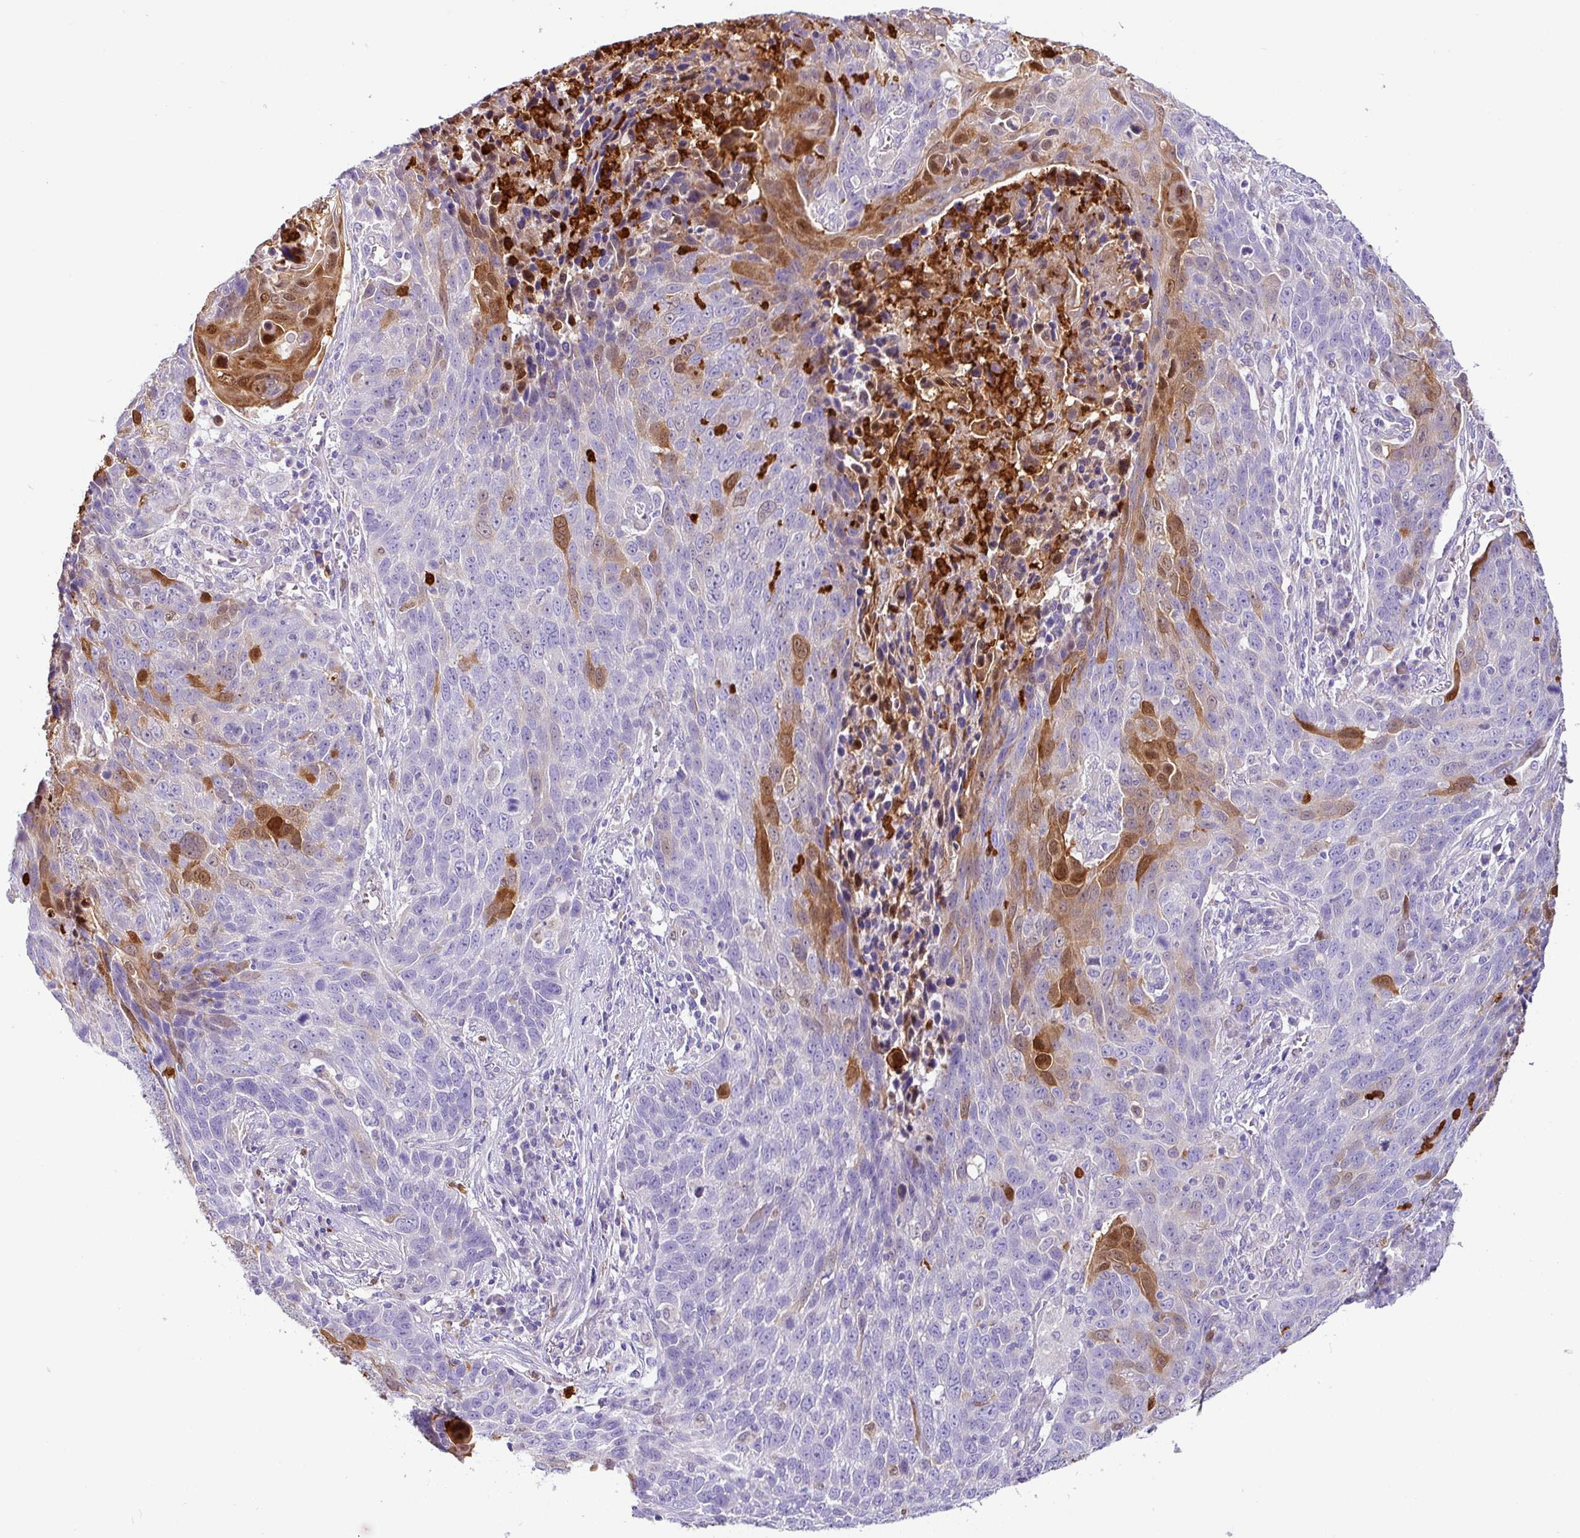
{"staining": {"intensity": "moderate", "quantity": "<25%", "location": "cytoplasmic/membranous,nuclear"}, "tissue": "lung cancer", "cell_type": "Tumor cells", "image_type": "cancer", "snomed": [{"axis": "morphology", "description": "Squamous cell carcinoma, NOS"}, {"axis": "topography", "description": "Lung"}], "caption": "Protein analysis of lung cancer tissue displays moderate cytoplasmic/membranous and nuclear expression in about <25% of tumor cells.", "gene": "SH2D3C", "patient": {"sex": "male", "age": 78}}